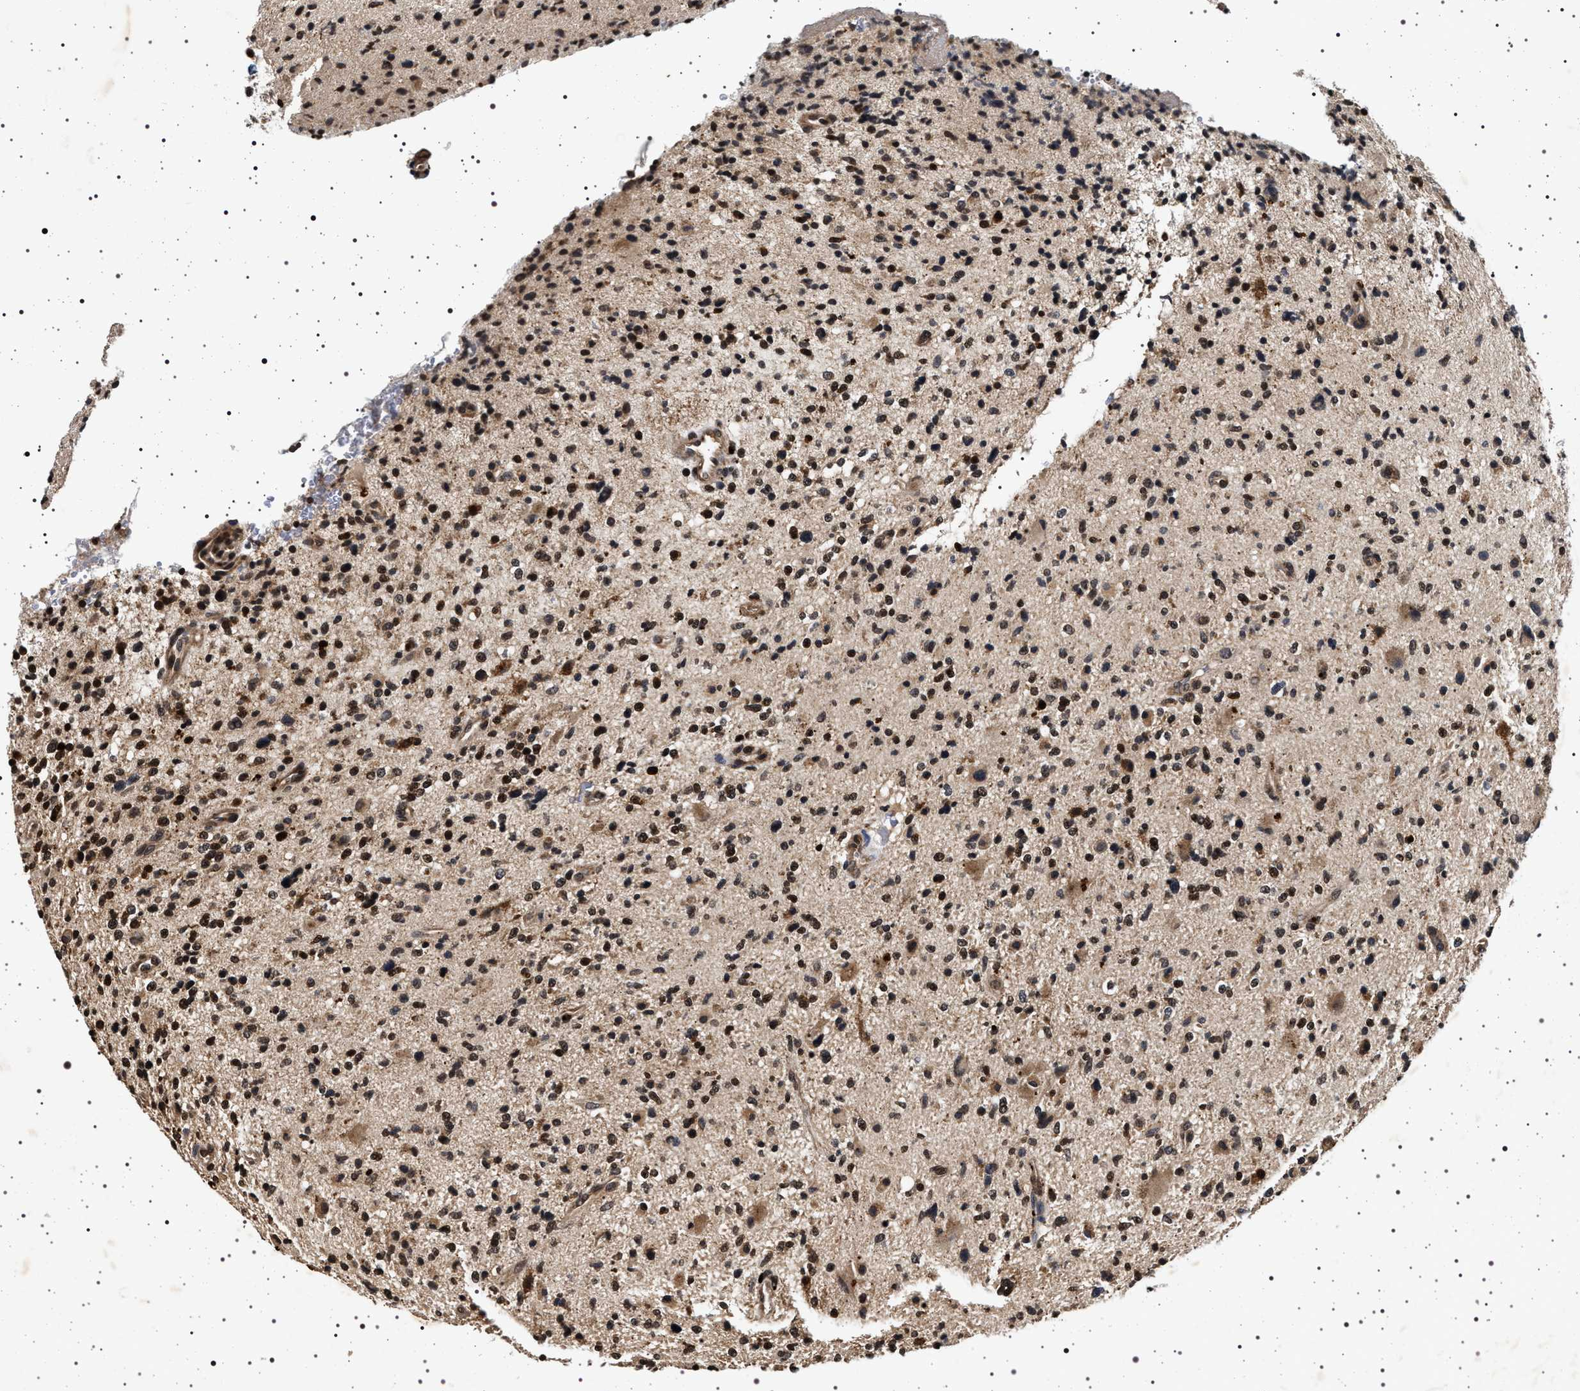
{"staining": {"intensity": "moderate", "quantity": ">75%", "location": "nuclear"}, "tissue": "glioma", "cell_type": "Tumor cells", "image_type": "cancer", "snomed": [{"axis": "morphology", "description": "Glioma, malignant, High grade"}, {"axis": "topography", "description": "Brain"}], "caption": "Human glioma stained with a brown dye shows moderate nuclear positive staining in approximately >75% of tumor cells.", "gene": "CDKN1B", "patient": {"sex": "male", "age": 48}}